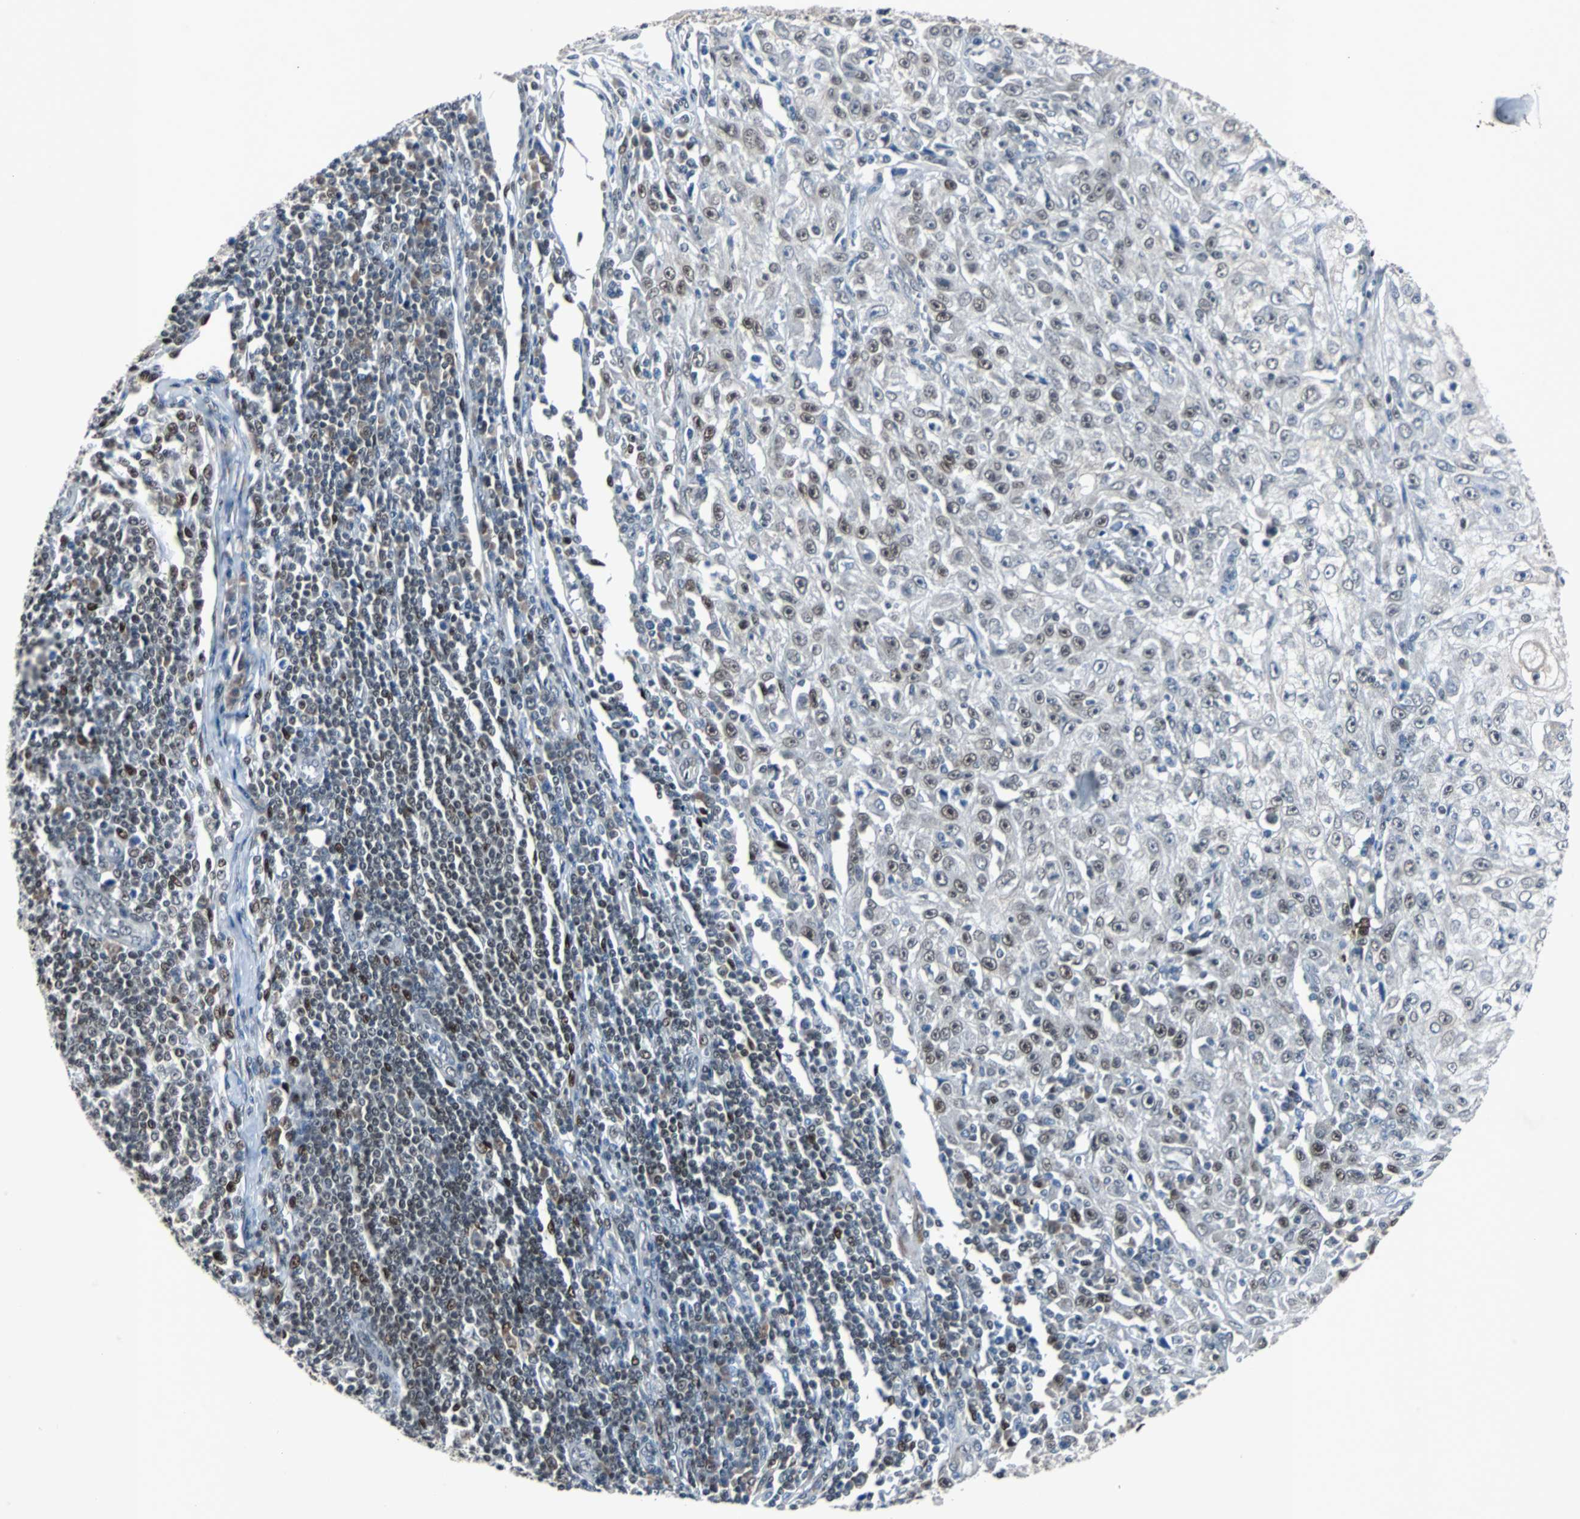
{"staining": {"intensity": "weak", "quantity": "25%-75%", "location": "cytoplasmic/membranous,nuclear"}, "tissue": "skin cancer", "cell_type": "Tumor cells", "image_type": "cancer", "snomed": [{"axis": "morphology", "description": "Squamous cell carcinoma, NOS"}, {"axis": "topography", "description": "Skin"}], "caption": "Skin squamous cell carcinoma stained for a protein displays weak cytoplasmic/membranous and nuclear positivity in tumor cells.", "gene": "ZHX2", "patient": {"sex": "male", "age": 75}}